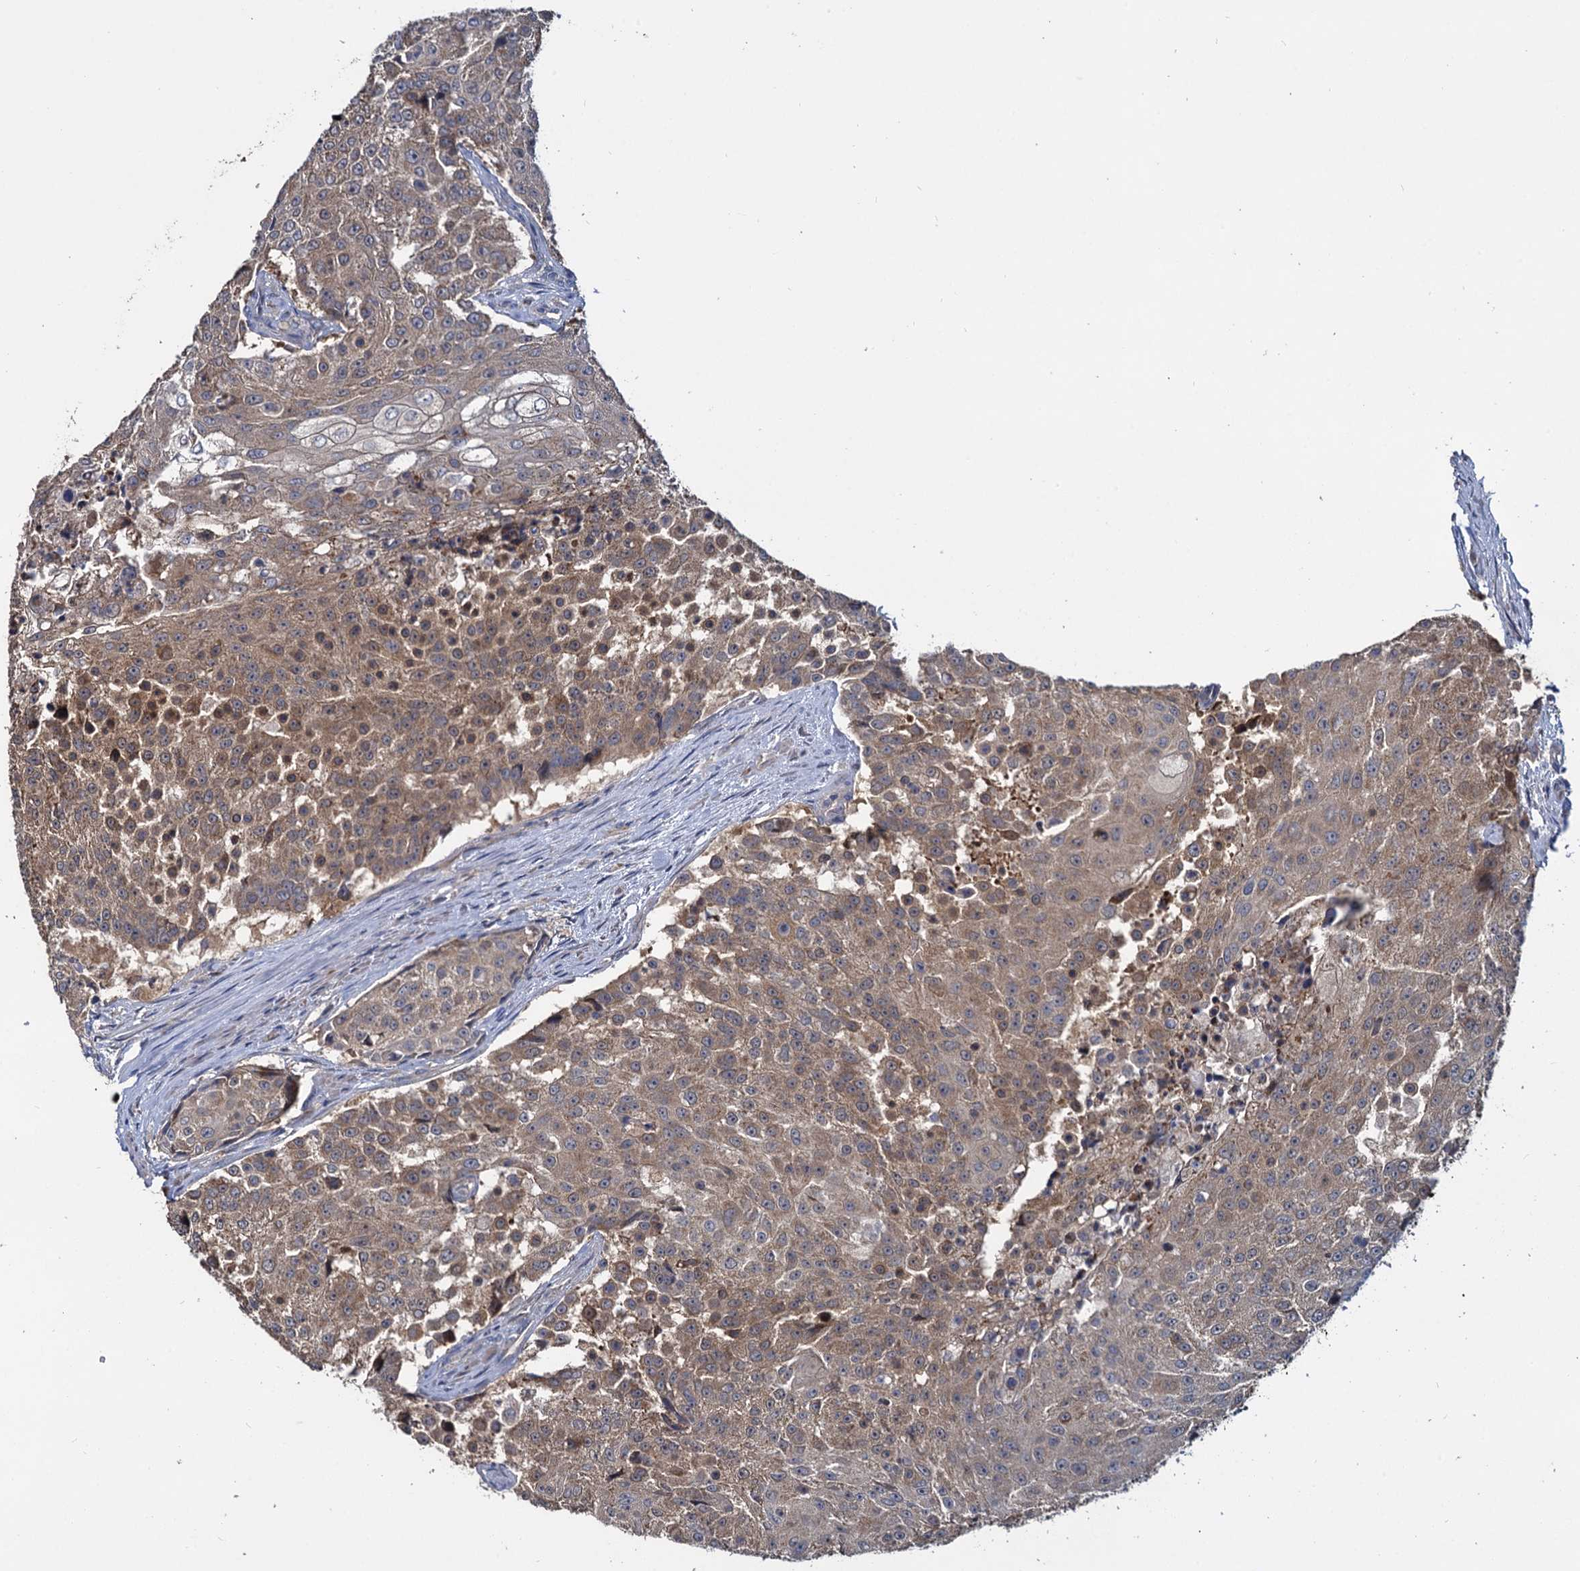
{"staining": {"intensity": "moderate", "quantity": ">75%", "location": "cytoplasmic/membranous"}, "tissue": "urothelial cancer", "cell_type": "Tumor cells", "image_type": "cancer", "snomed": [{"axis": "morphology", "description": "Urothelial carcinoma, High grade"}, {"axis": "topography", "description": "Urinary bladder"}], "caption": "Urothelial carcinoma (high-grade) stained for a protein shows moderate cytoplasmic/membranous positivity in tumor cells. (DAB IHC with brightfield microscopy, high magnification).", "gene": "CEP192", "patient": {"sex": "female", "age": 63}}